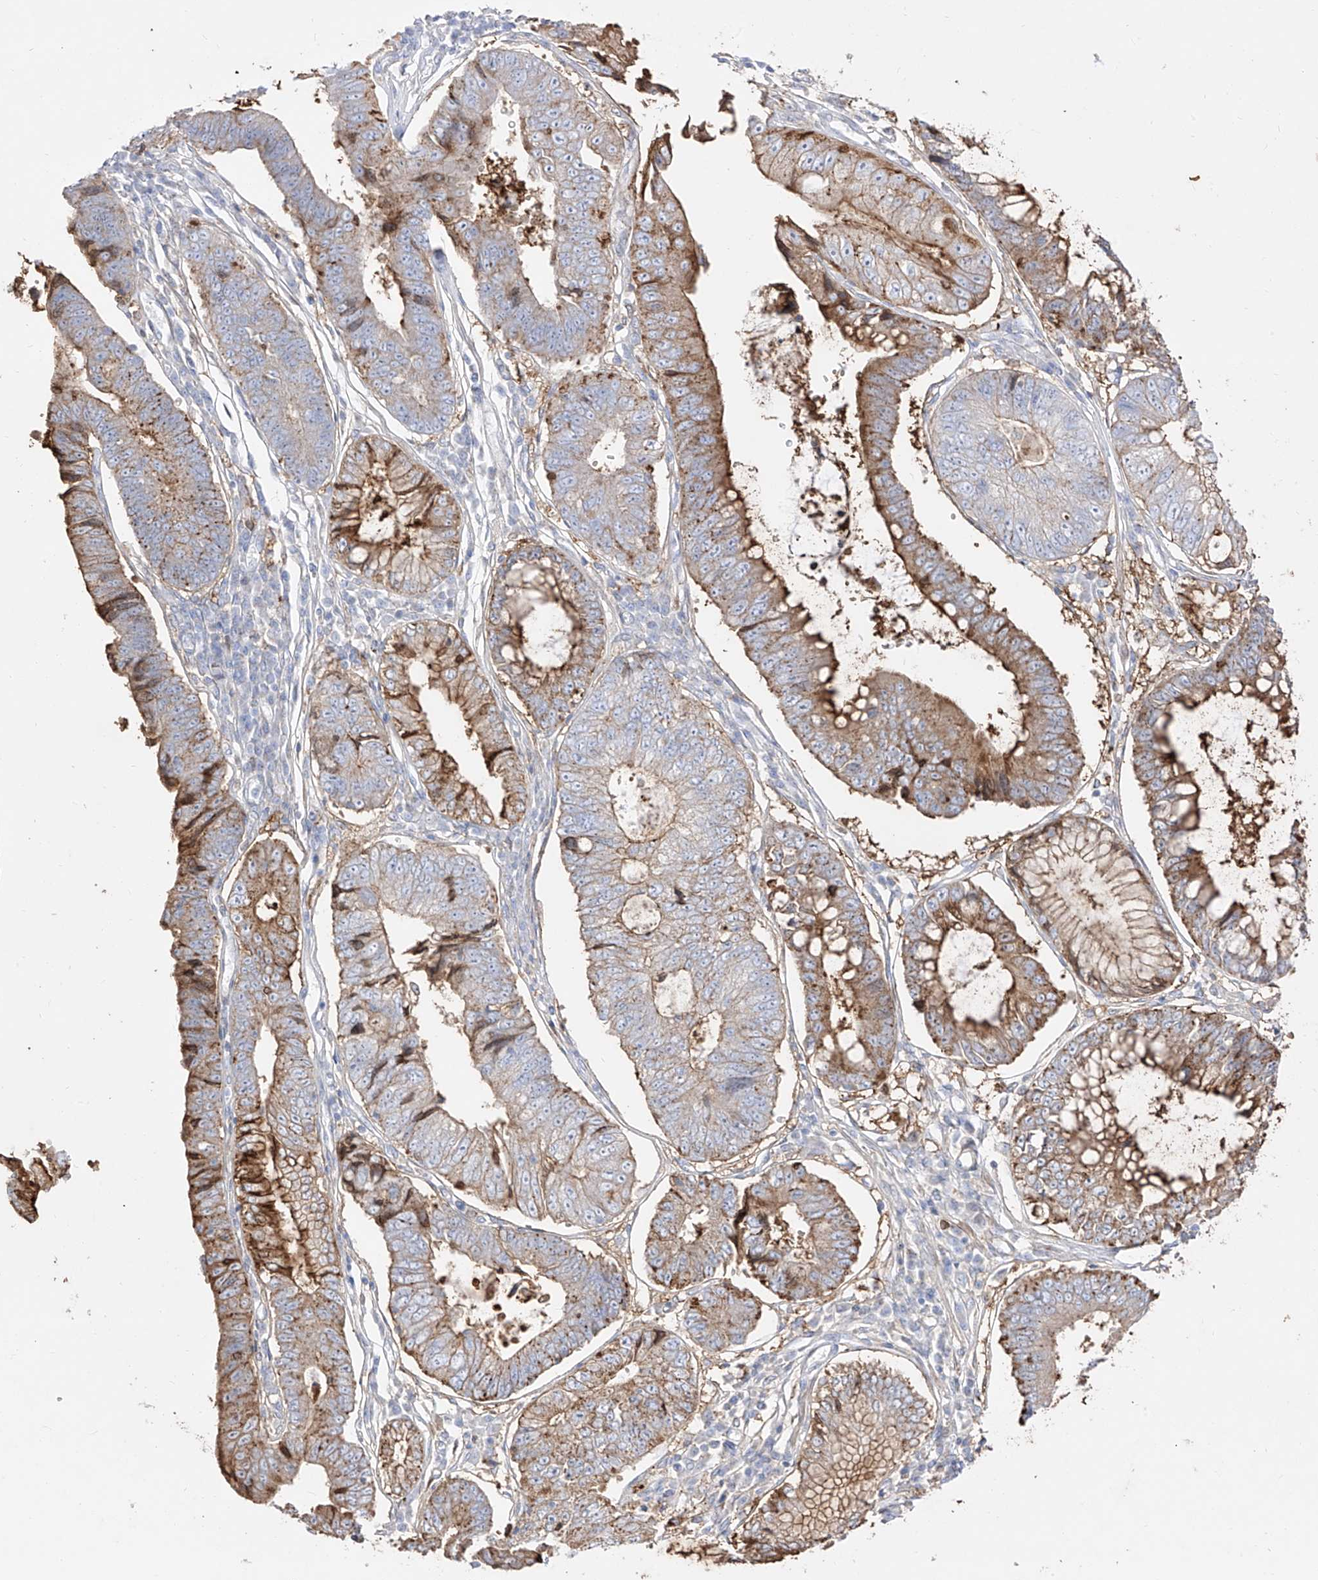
{"staining": {"intensity": "moderate", "quantity": "25%-75%", "location": "cytoplasmic/membranous"}, "tissue": "stomach cancer", "cell_type": "Tumor cells", "image_type": "cancer", "snomed": [{"axis": "morphology", "description": "Adenocarcinoma, NOS"}, {"axis": "topography", "description": "Stomach"}], "caption": "Immunohistochemistry (DAB) staining of human adenocarcinoma (stomach) shows moderate cytoplasmic/membranous protein positivity in about 25%-75% of tumor cells.", "gene": "ZGRF1", "patient": {"sex": "male", "age": 59}}